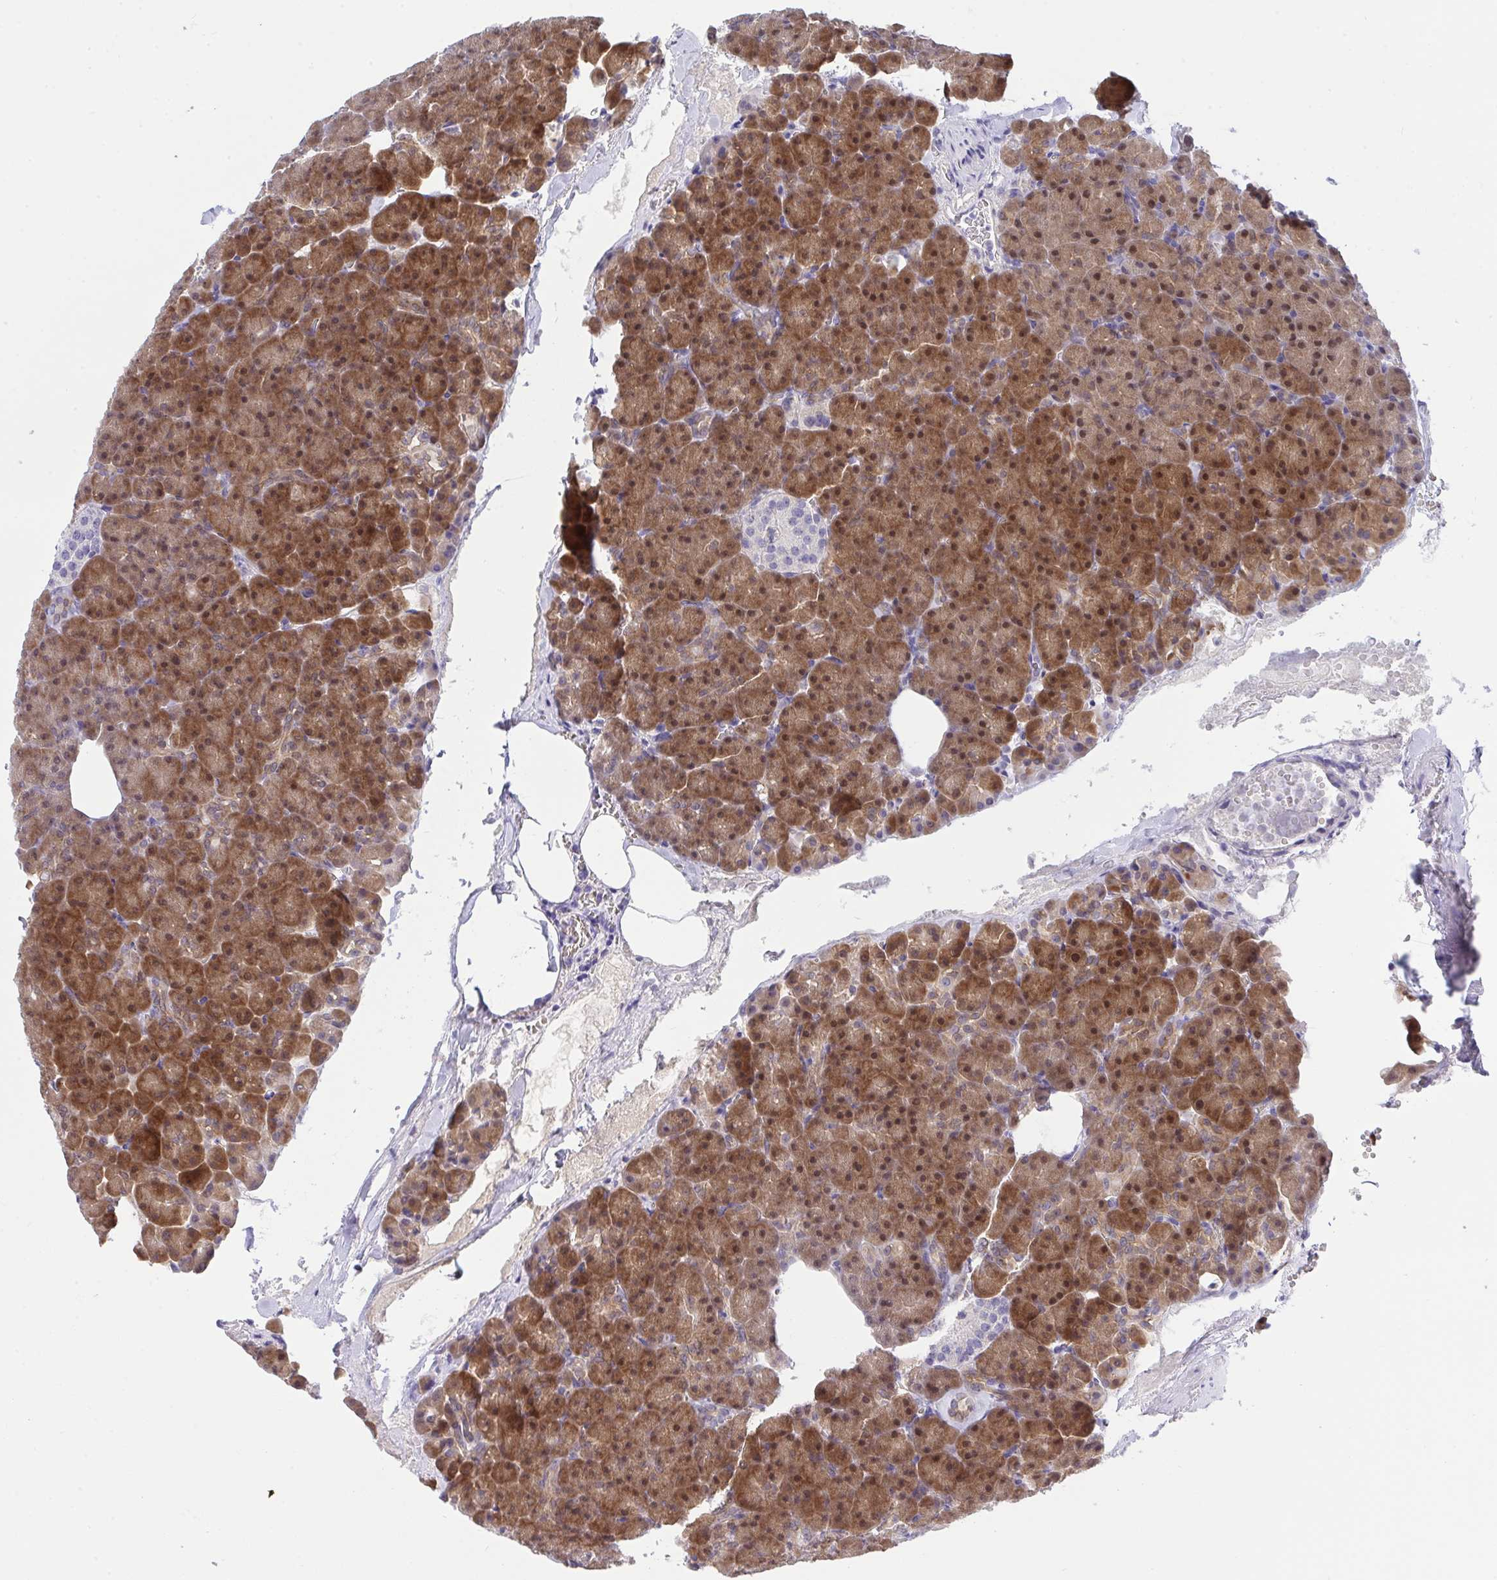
{"staining": {"intensity": "moderate", "quantity": ">75%", "location": "cytoplasmic/membranous,nuclear"}, "tissue": "pancreas", "cell_type": "Exocrine glandular cells", "image_type": "normal", "snomed": [{"axis": "morphology", "description": "Normal tissue, NOS"}, {"axis": "topography", "description": "Pancreas"}], "caption": "Benign pancreas reveals moderate cytoplasmic/membranous,nuclear staining in approximately >75% of exocrine glandular cells, visualized by immunohistochemistry.", "gene": "HOXD12", "patient": {"sex": "female", "age": 74}}